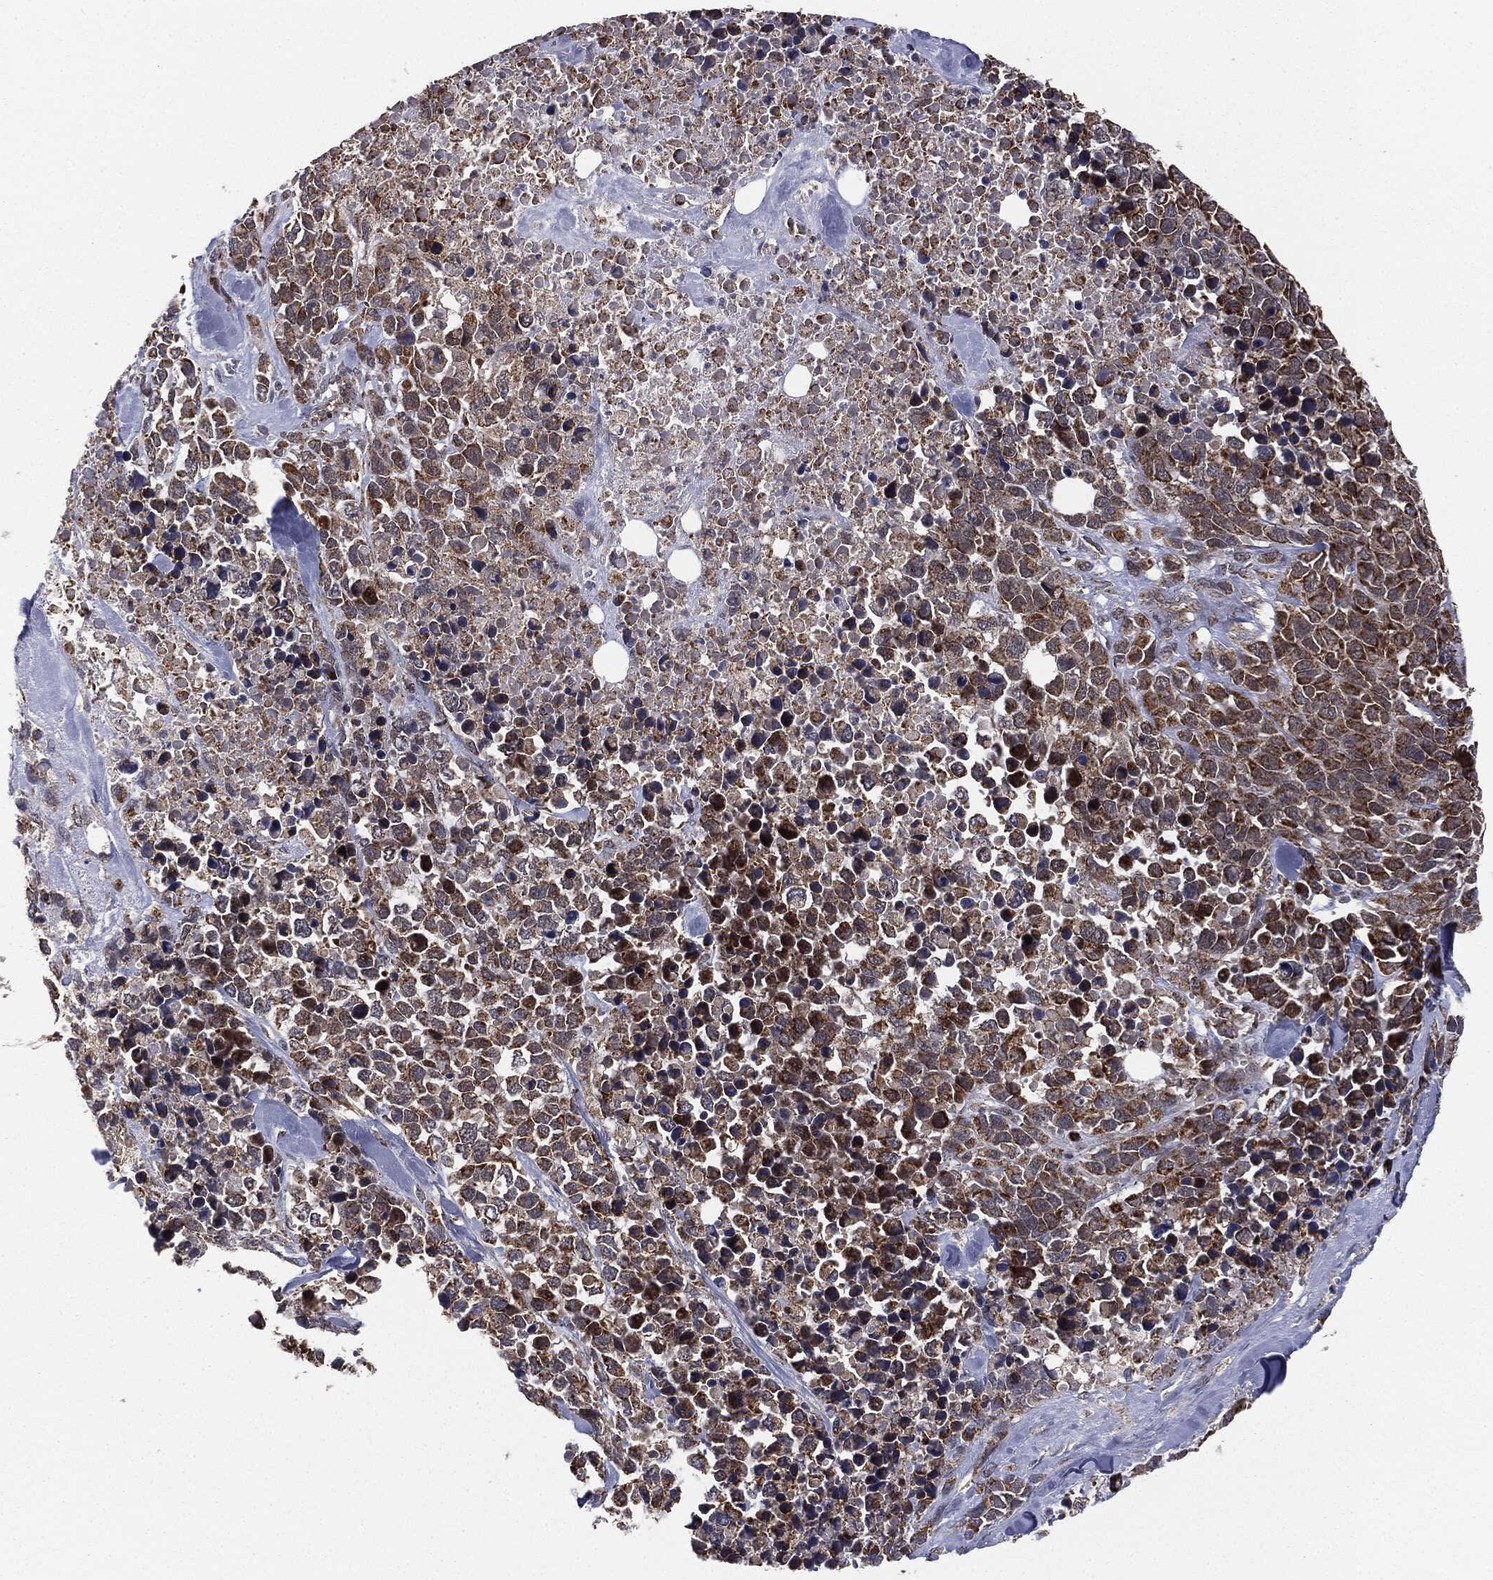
{"staining": {"intensity": "strong", "quantity": "25%-75%", "location": "cytoplasmic/membranous"}, "tissue": "melanoma", "cell_type": "Tumor cells", "image_type": "cancer", "snomed": [{"axis": "morphology", "description": "Malignant melanoma, Metastatic site"}, {"axis": "topography", "description": "Skin"}], "caption": "Tumor cells reveal high levels of strong cytoplasmic/membranous positivity in about 25%-75% of cells in human malignant melanoma (metastatic site). (Brightfield microscopy of DAB IHC at high magnification).", "gene": "MTOR", "patient": {"sex": "male", "age": 84}}